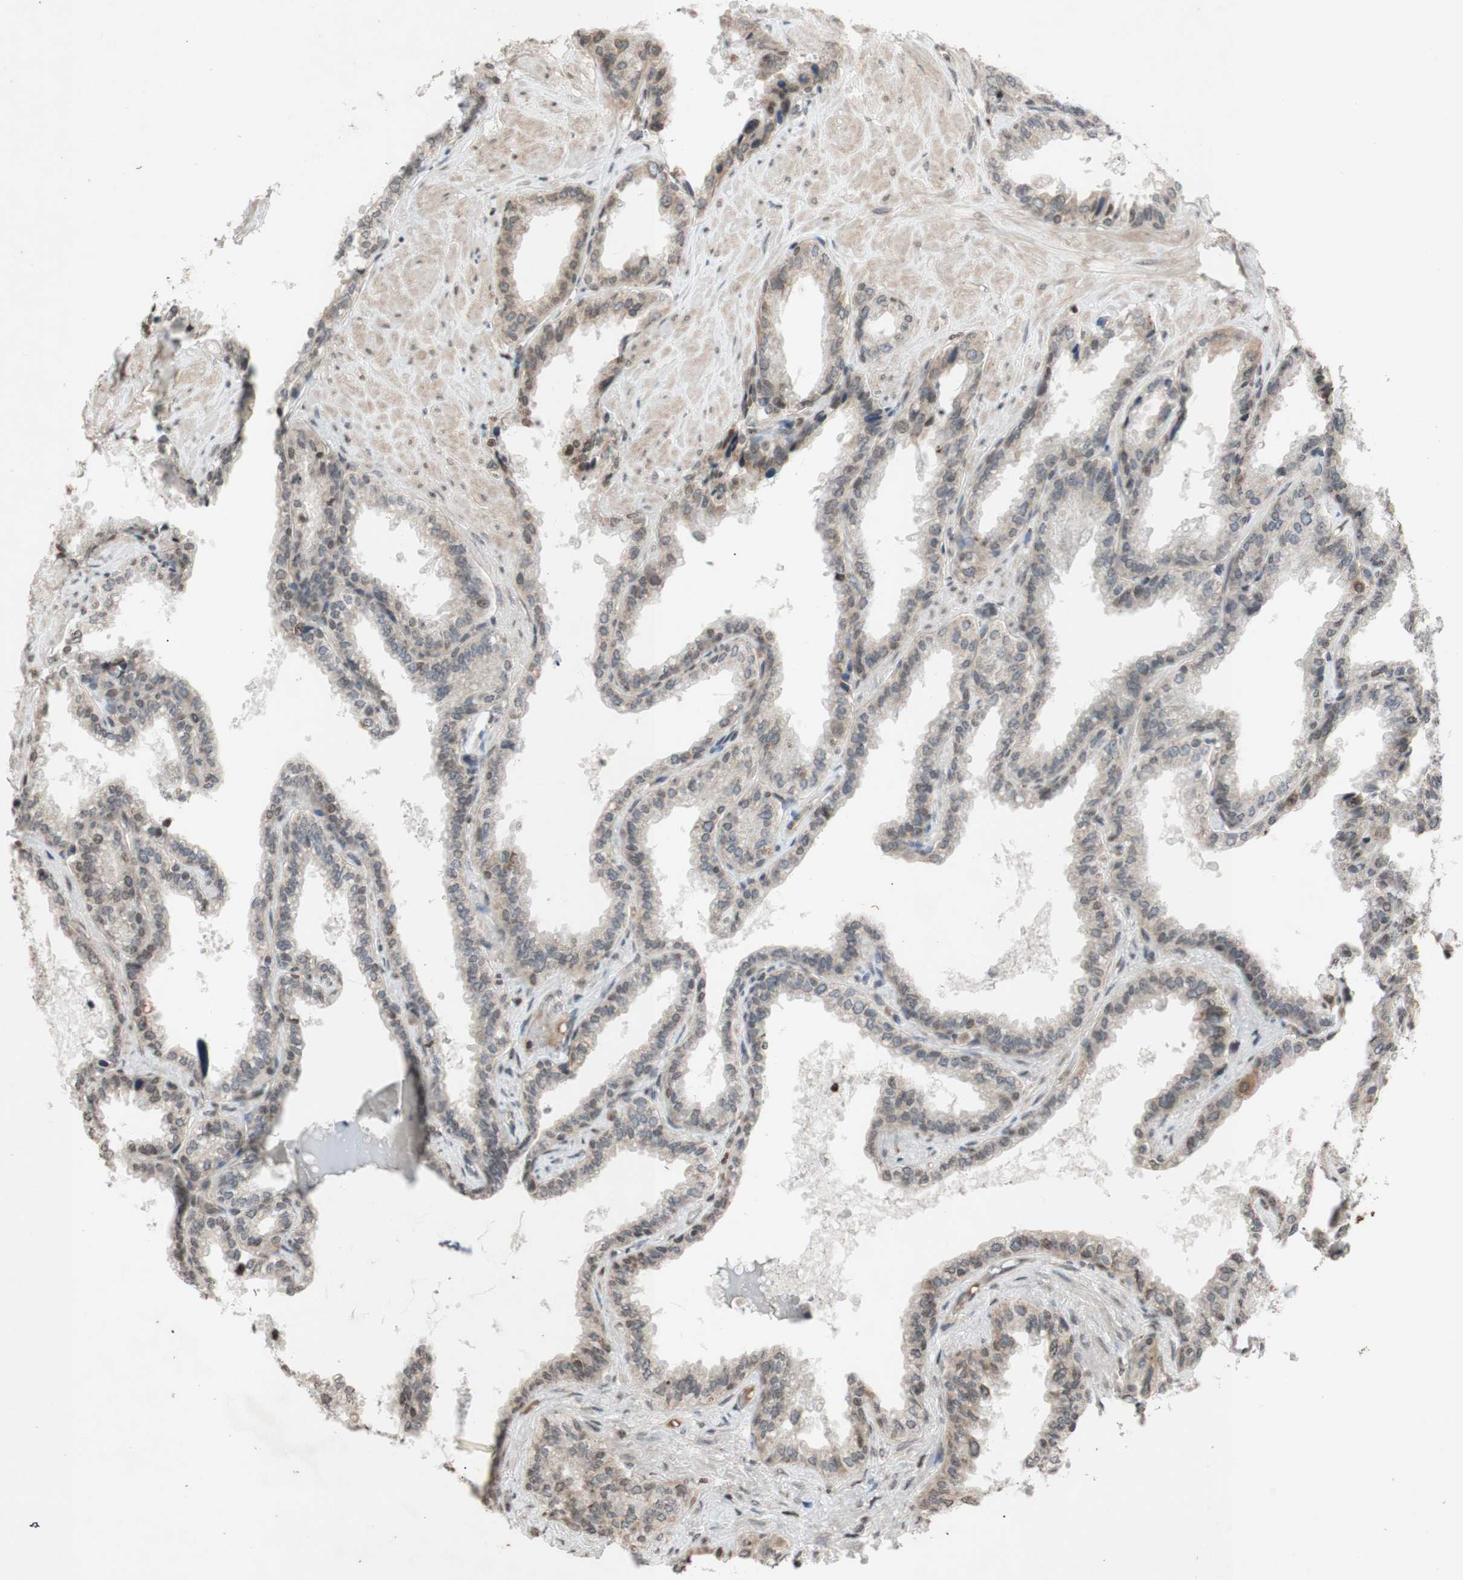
{"staining": {"intensity": "weak", "quantity": "<25%", "location": "cytoplasmic/membranous"}, "tissue": "seminal vesicle", "cell_type": "Glandular cells", "image_type": "normal", "snomed": [{"axis": "morphology", "description": "Normal tissue, NOS"}, {"axis": "topography", "description": "Seminal veicle"}], "caption": "Seminal vesicle stained for a protein using IHC reveals no expression glandular cells.", "gene": "MCM6", "patient": {"sex": "male", "age": 46}}